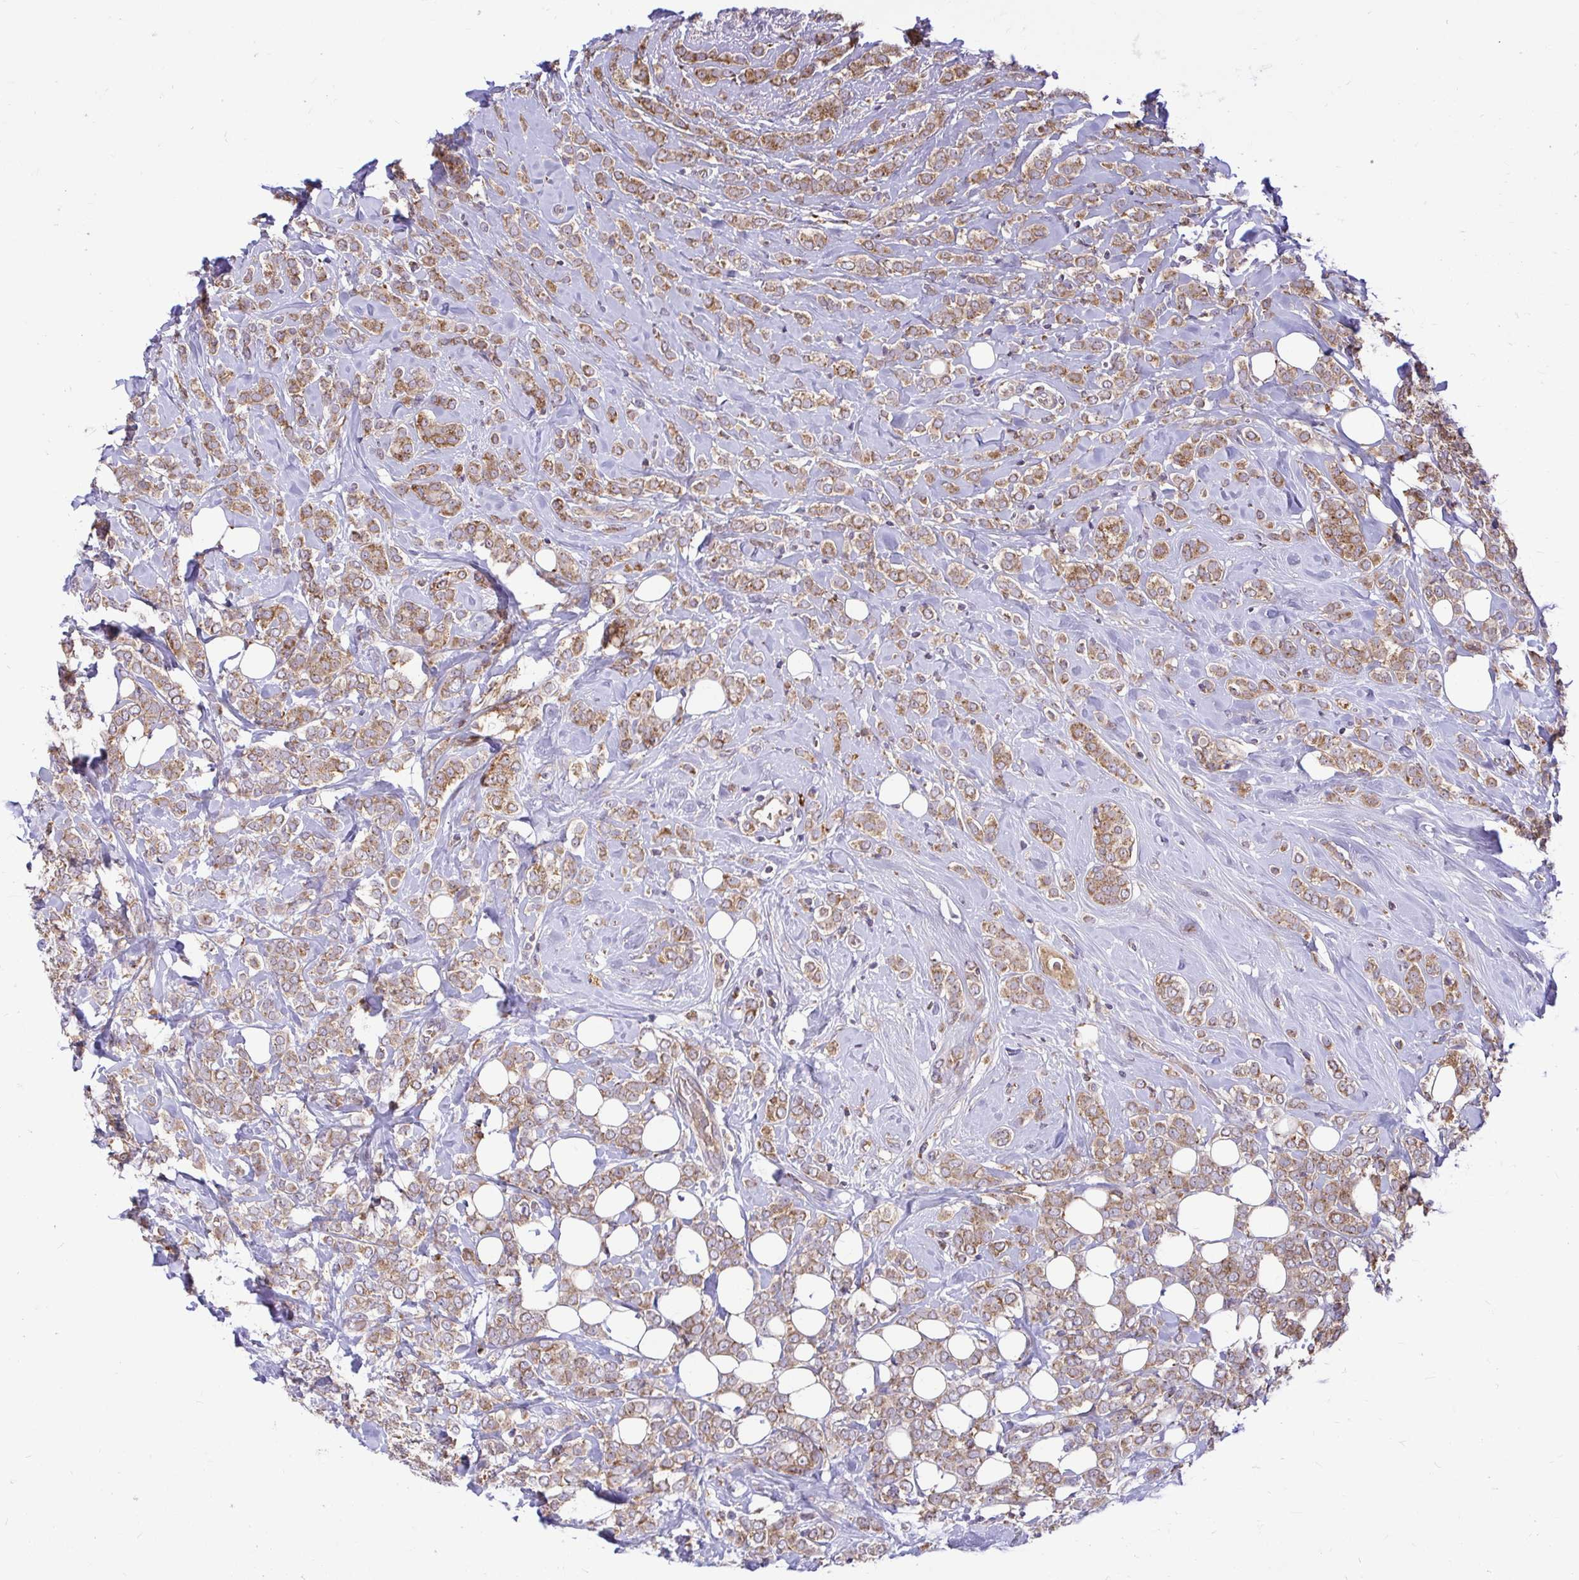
{"staining": {"intensity": "moderate", "quantity": ">75%", "location": "cytoplasmic/membranous"}, "tissue": "breast cancer", "cell_type": "Tumor cells", "image_type": "cancer", "snomed": [{"axis": "morphology", "description": "Lobular carcinoma"}, {"axis": "topography", "description": "Breast"}], "caption": "IHC (DAB) staining of breast cancer exhibits moderate cytoplasmic/membranous protein staining in approximately >75% of tumor cells.", "gene": "VTI1B", "patient": {"sex": "female", "age": 49}}